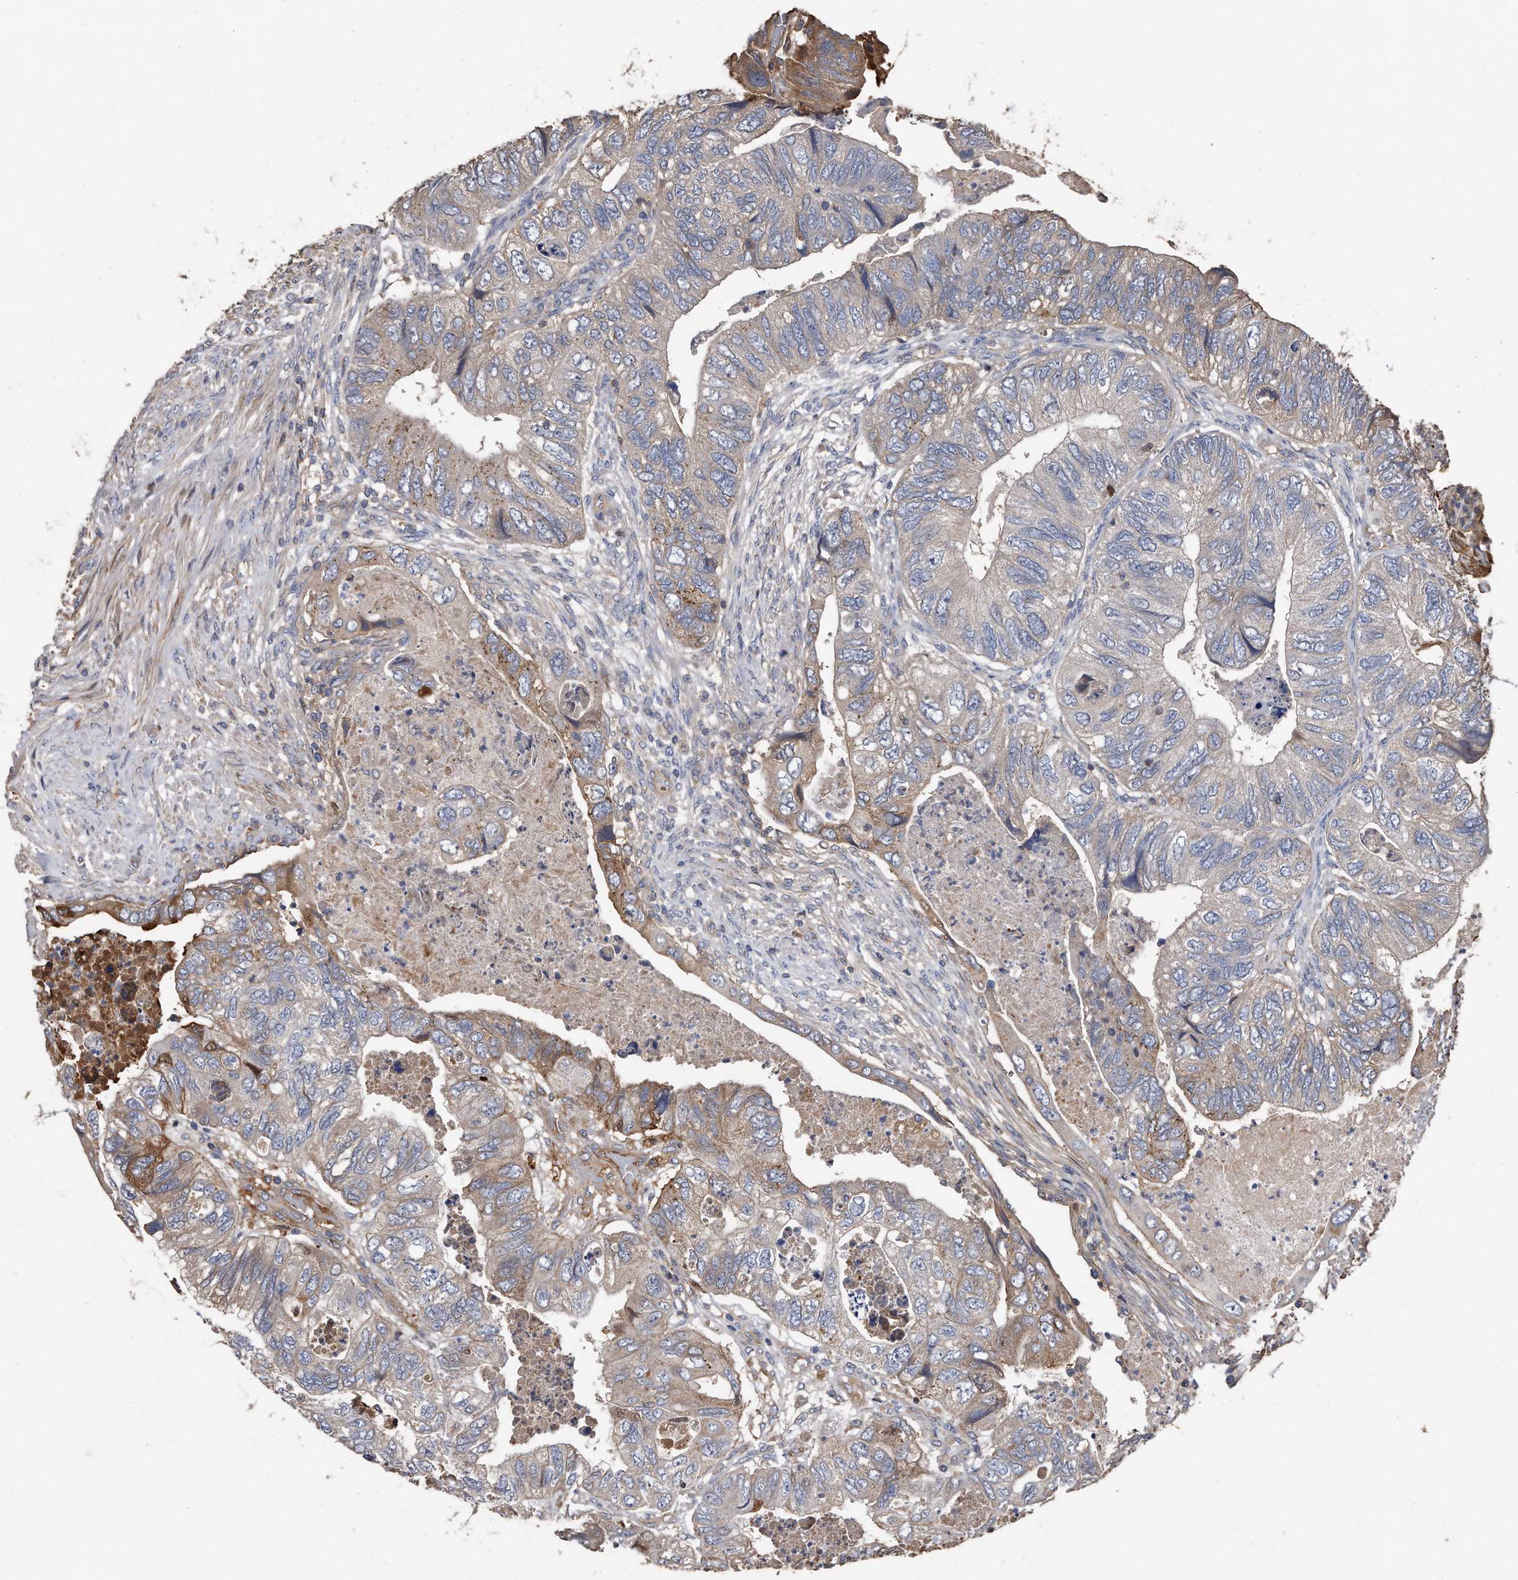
{"staining": {"intensity": "moderate", "quantity": "<25%", "location": "cytoplasmic/membranous"}, "tissue": "colorectal cancer", "cell_type": "Tumor cells", "image_type": "cancer", "snomed": [{"axis": "morphology", "description": "Adenocarcinoma, NOS"}, {"axis": "topography", "description": "Rectum"}], "caption": "High-magnification brightfield microscopy of colorectal adenocarcinoma stained with DAB (brown) and counterstained with hematoxylin (blue). tumor cells exhibit moderate cytoplasmic/membranous positivity is seen in about<25% of cells. Nuclei are stained in blue.", "gene": "KCND3", "patient": {"sex": "male", "age": 63}}